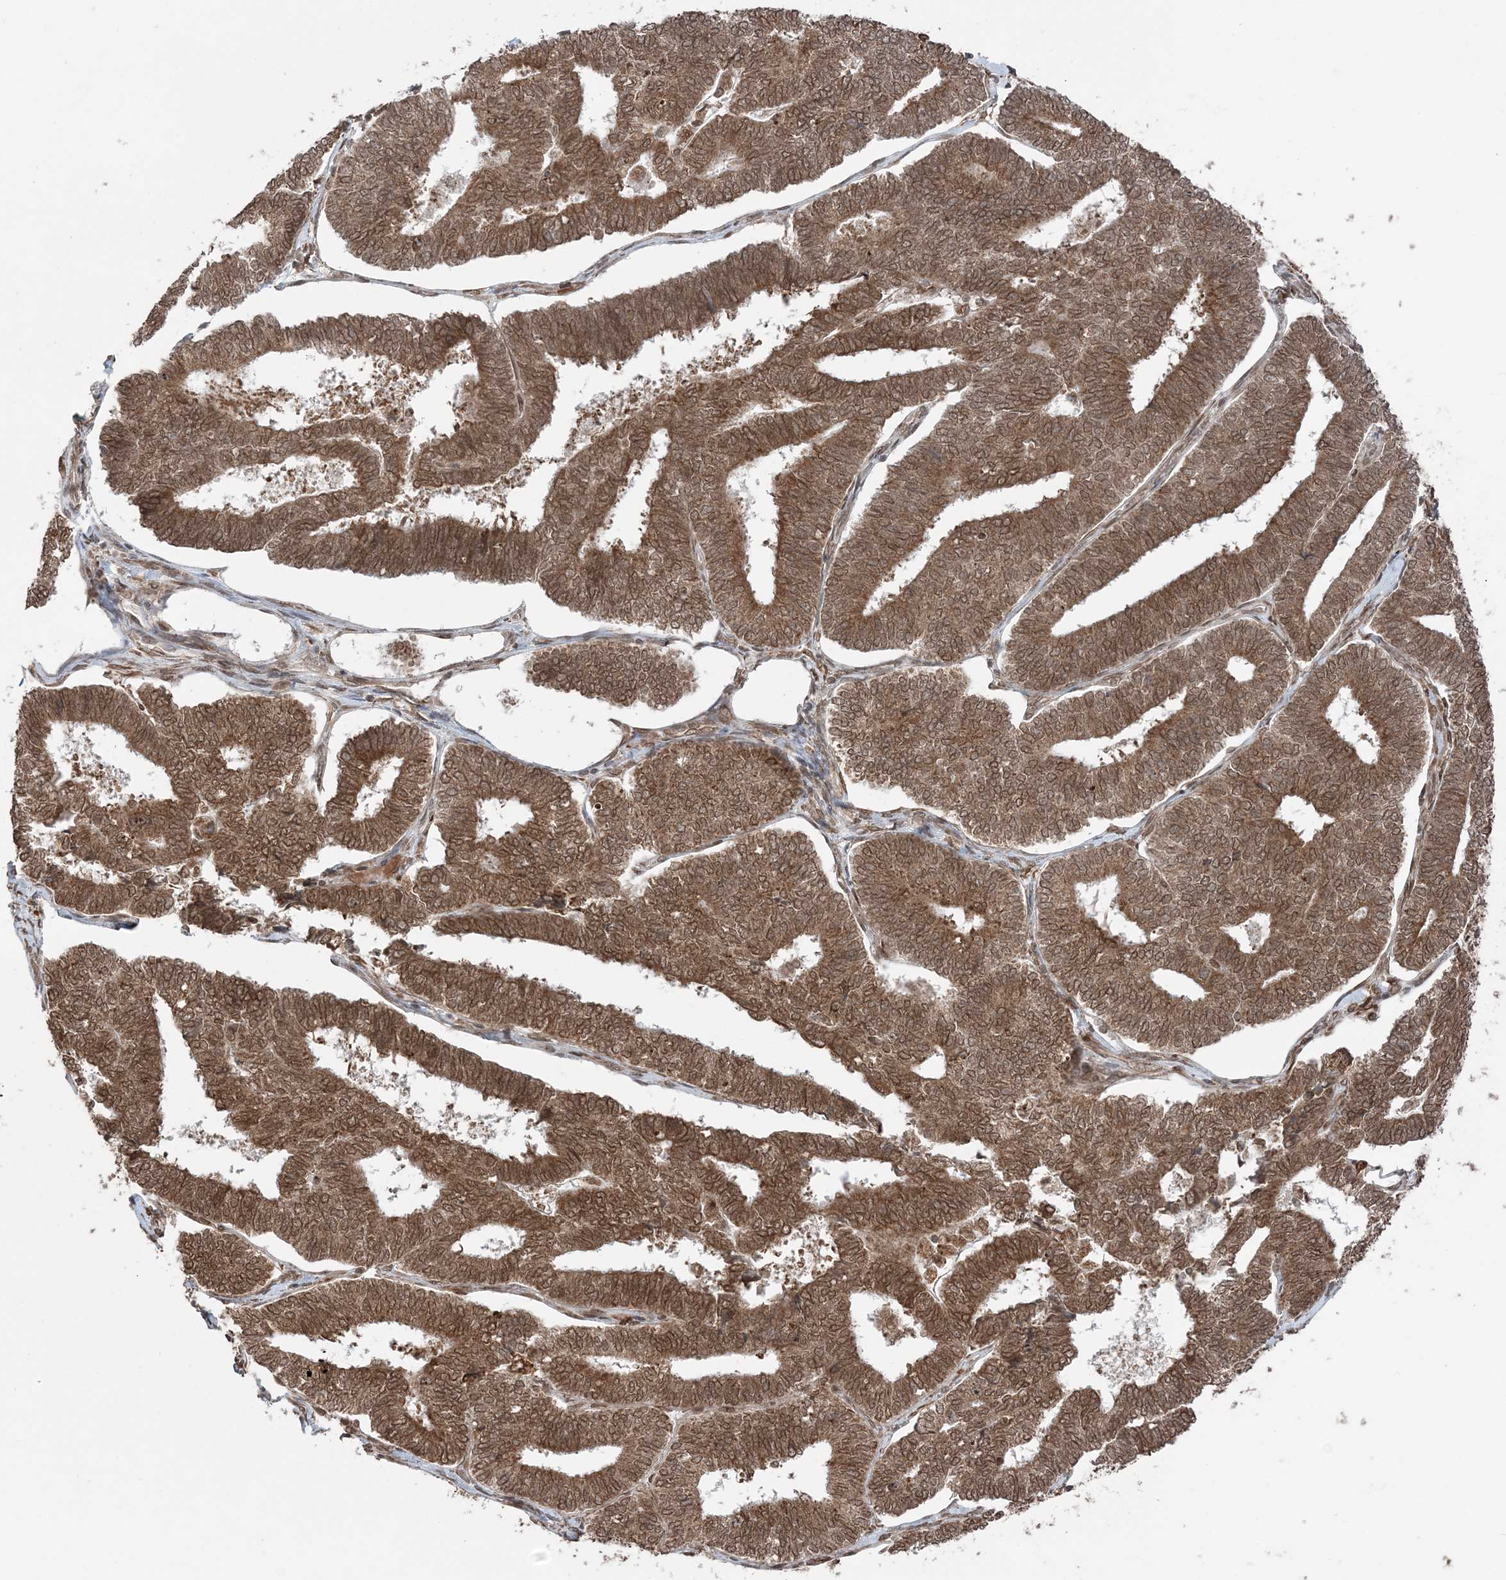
{"staining": {"intensity": "moderate", "quantity": ">75%", "location": "cytoplasmic/membranous,nuclear"}, "tissue": "endometrial cancer", "cell_type": "Tumor cells", "image_type": "cancer", "snomed": [{"axis": "morphology", "description": "Adenocarcinoma, NOS"}, {"axis": "topography", "description": "Endometrium"}], "caption": "DAB (3,3'-diaminobenzidine) immunohistochemical staining of human adenocarcinoma (endometrial) reveals moderate cytoplasmic/membranous and nuclear protein positivity in approximately >75% of tumor cells.", "gene": "TMED10", "patient": {"sex": "female", "age": 70}}